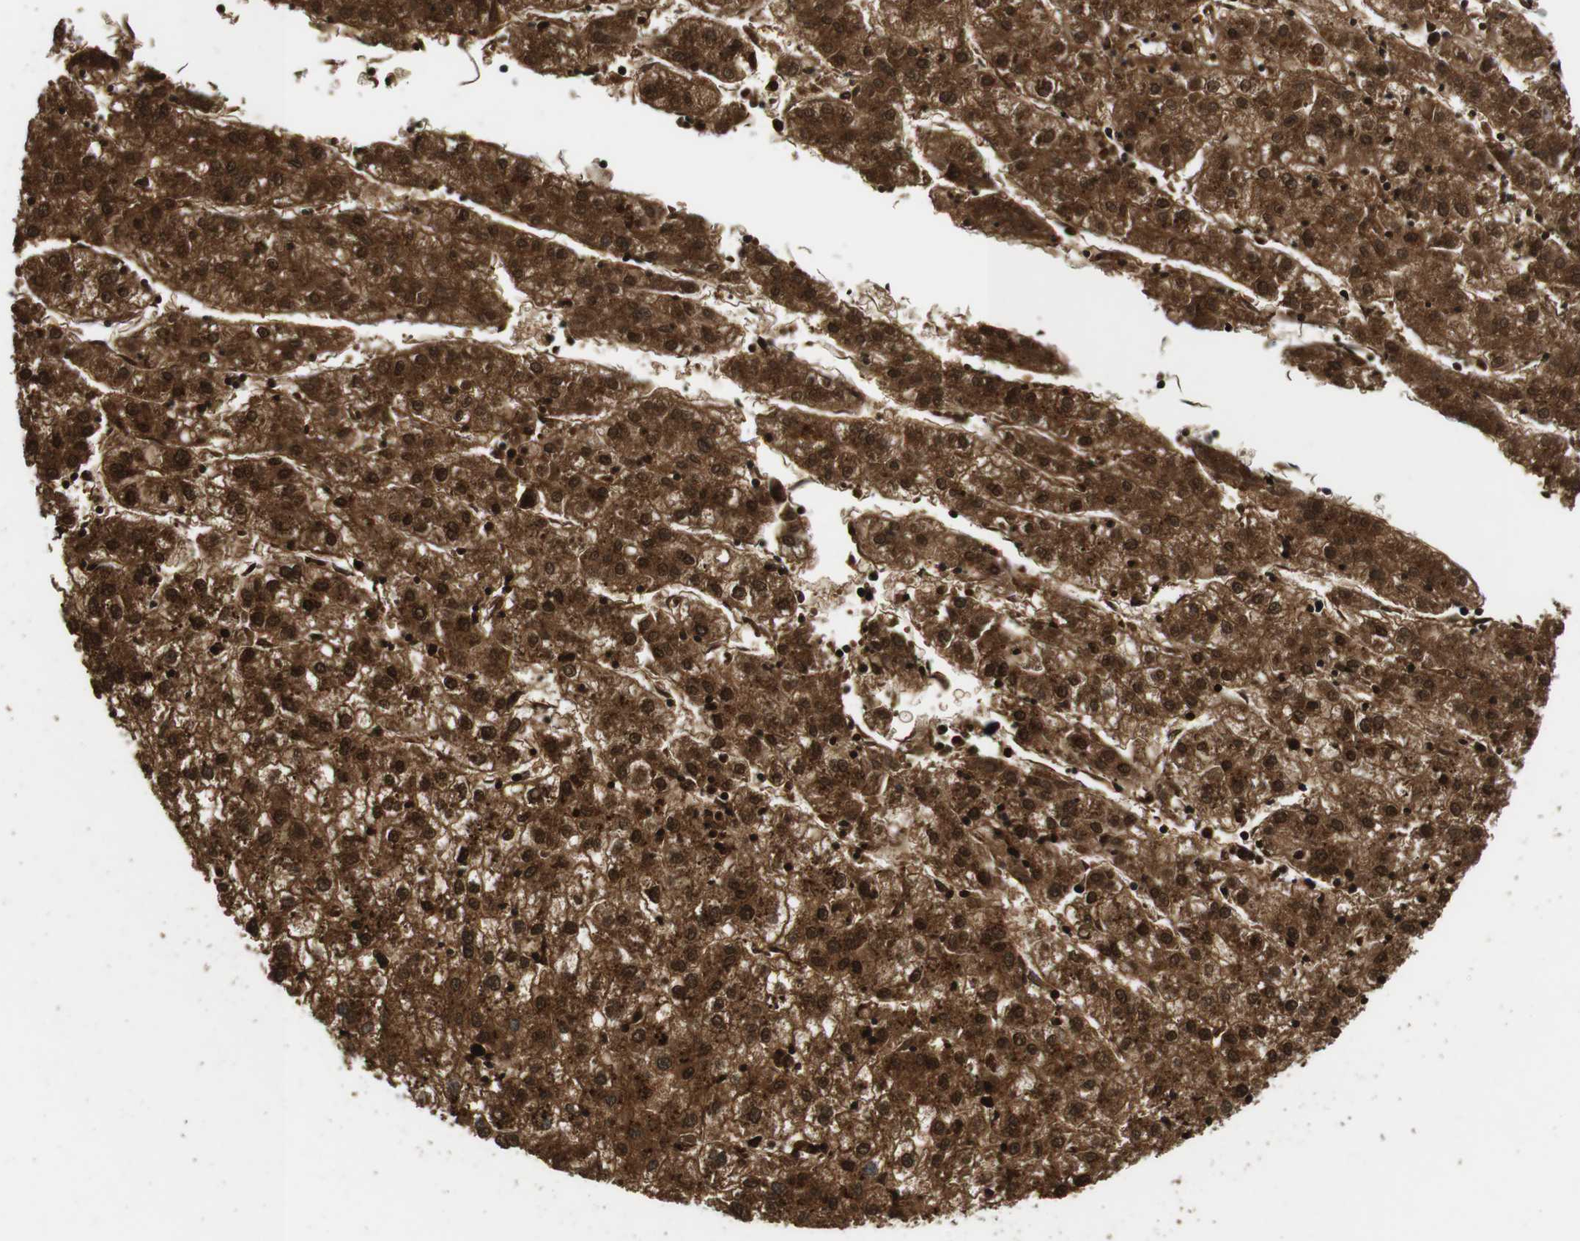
{"staining": {"intensity": "strong", "quantity": ">75%", "location": "cytoplasmic/membranous,nuclear"}, "tissue": "liver cancer", "cell_type": "Tumor cells", "image_type": "cancer", "snomed": [{"axis": "morphology", "description": "Carcinoma, Hepatocellular, NOS"}, {"axis": "topography", "description": "Liver"}], "caption": "Tumor cells exhibit high levels of strong cytoplasmic/membranous and nuclear staining in about >75% of cells in human hepatocellular carcinoma (liver).", "gene": "TXNRD1", "patient": {"sex": "male", "age": 72}}